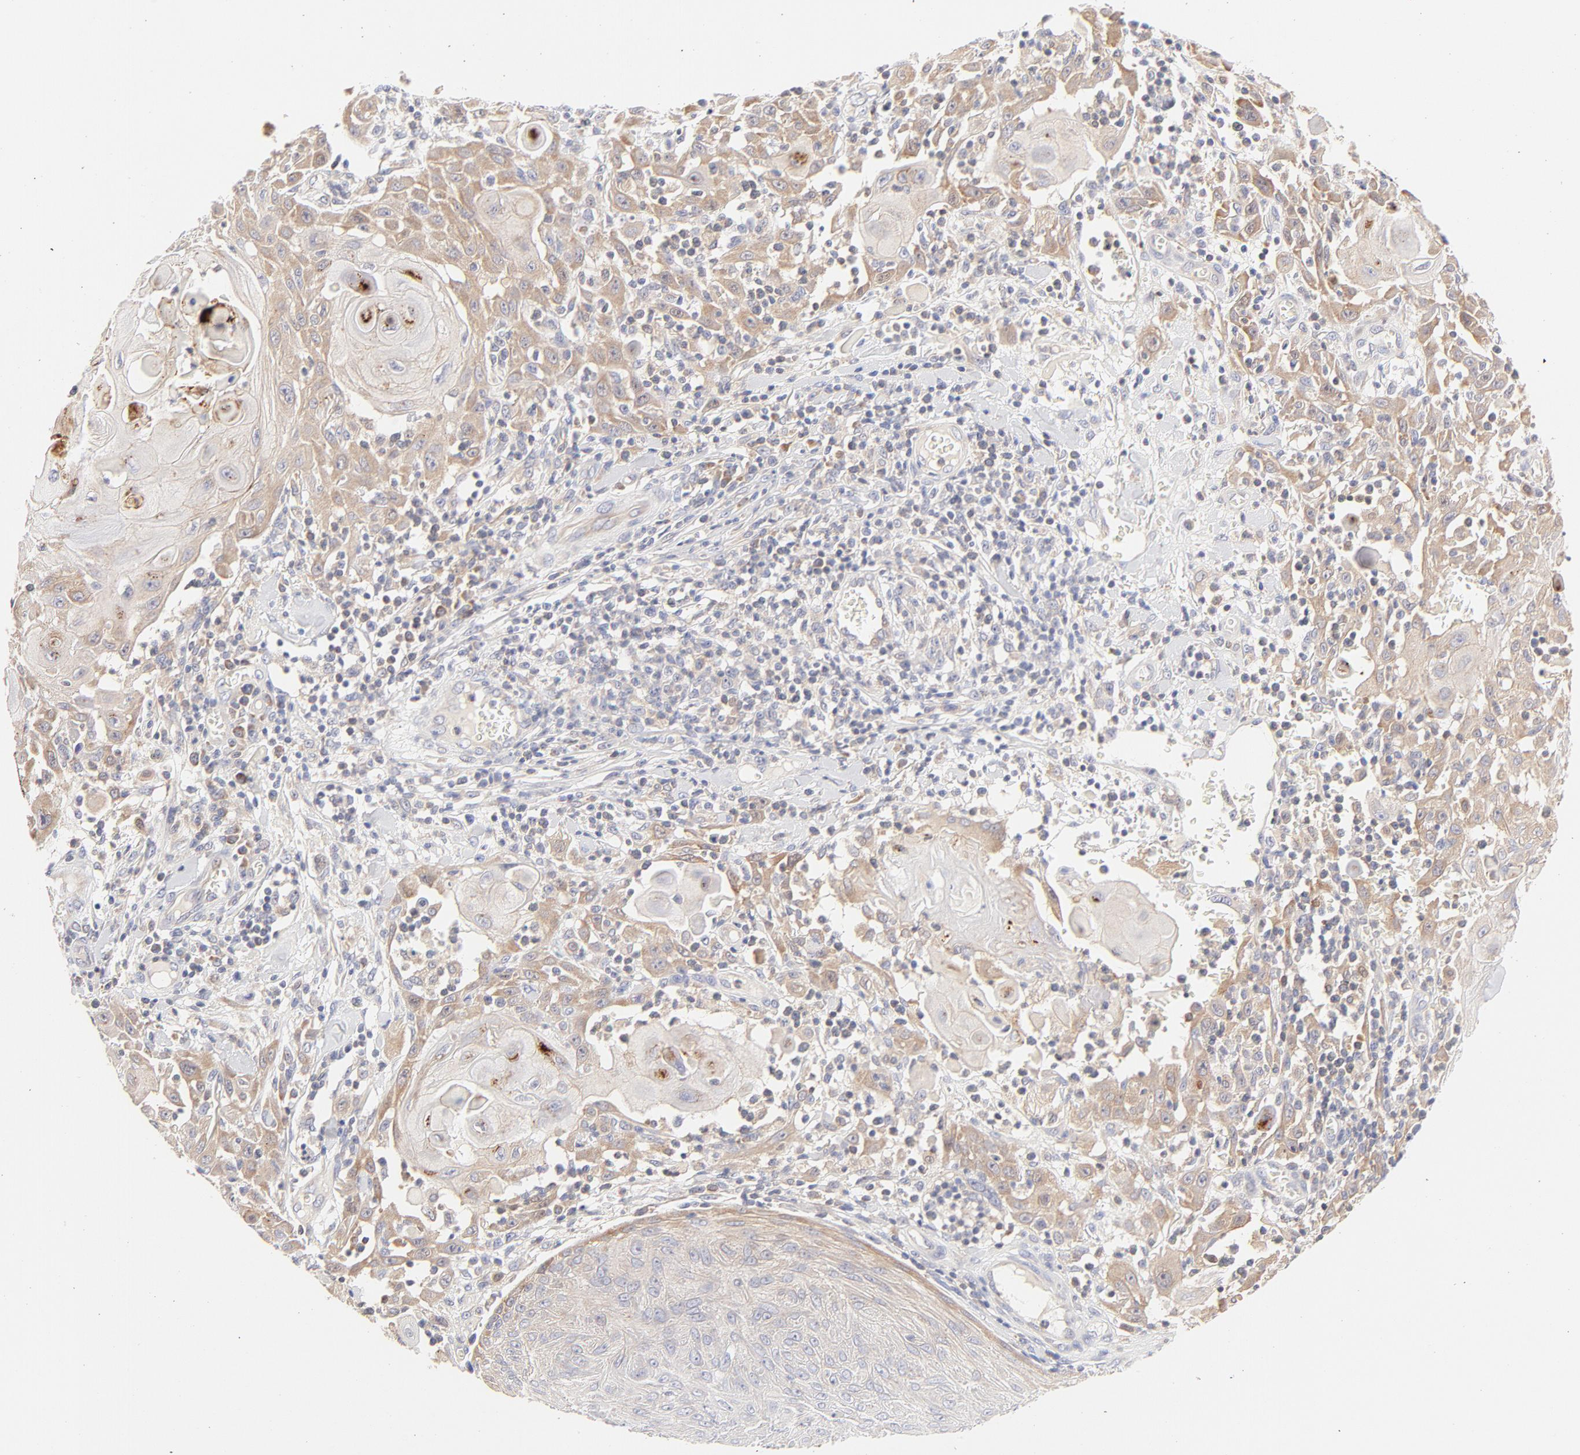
{"staining": {"intensity": "moderate", "quantity": ">75%", "location": "cytoplasmic/membranous"}, "tissue": "skin cancer", "cell_type": "Tumor cells", "image_type": "cancer", "snomed": [{"axis": "morphology", "description": "Squamous cell carcinoma, NOS"}, {"axis": "topography", "description": "Skin"}], "caption": "The histopathology image reveals staining of squamous cell carcinoma (skin), revealing moderate cytoplasmic/membranous protein expression (brown color) within tumor cells.", "gene": "RPS6KA1", "patient": {"sex": "male", "age": 24}}